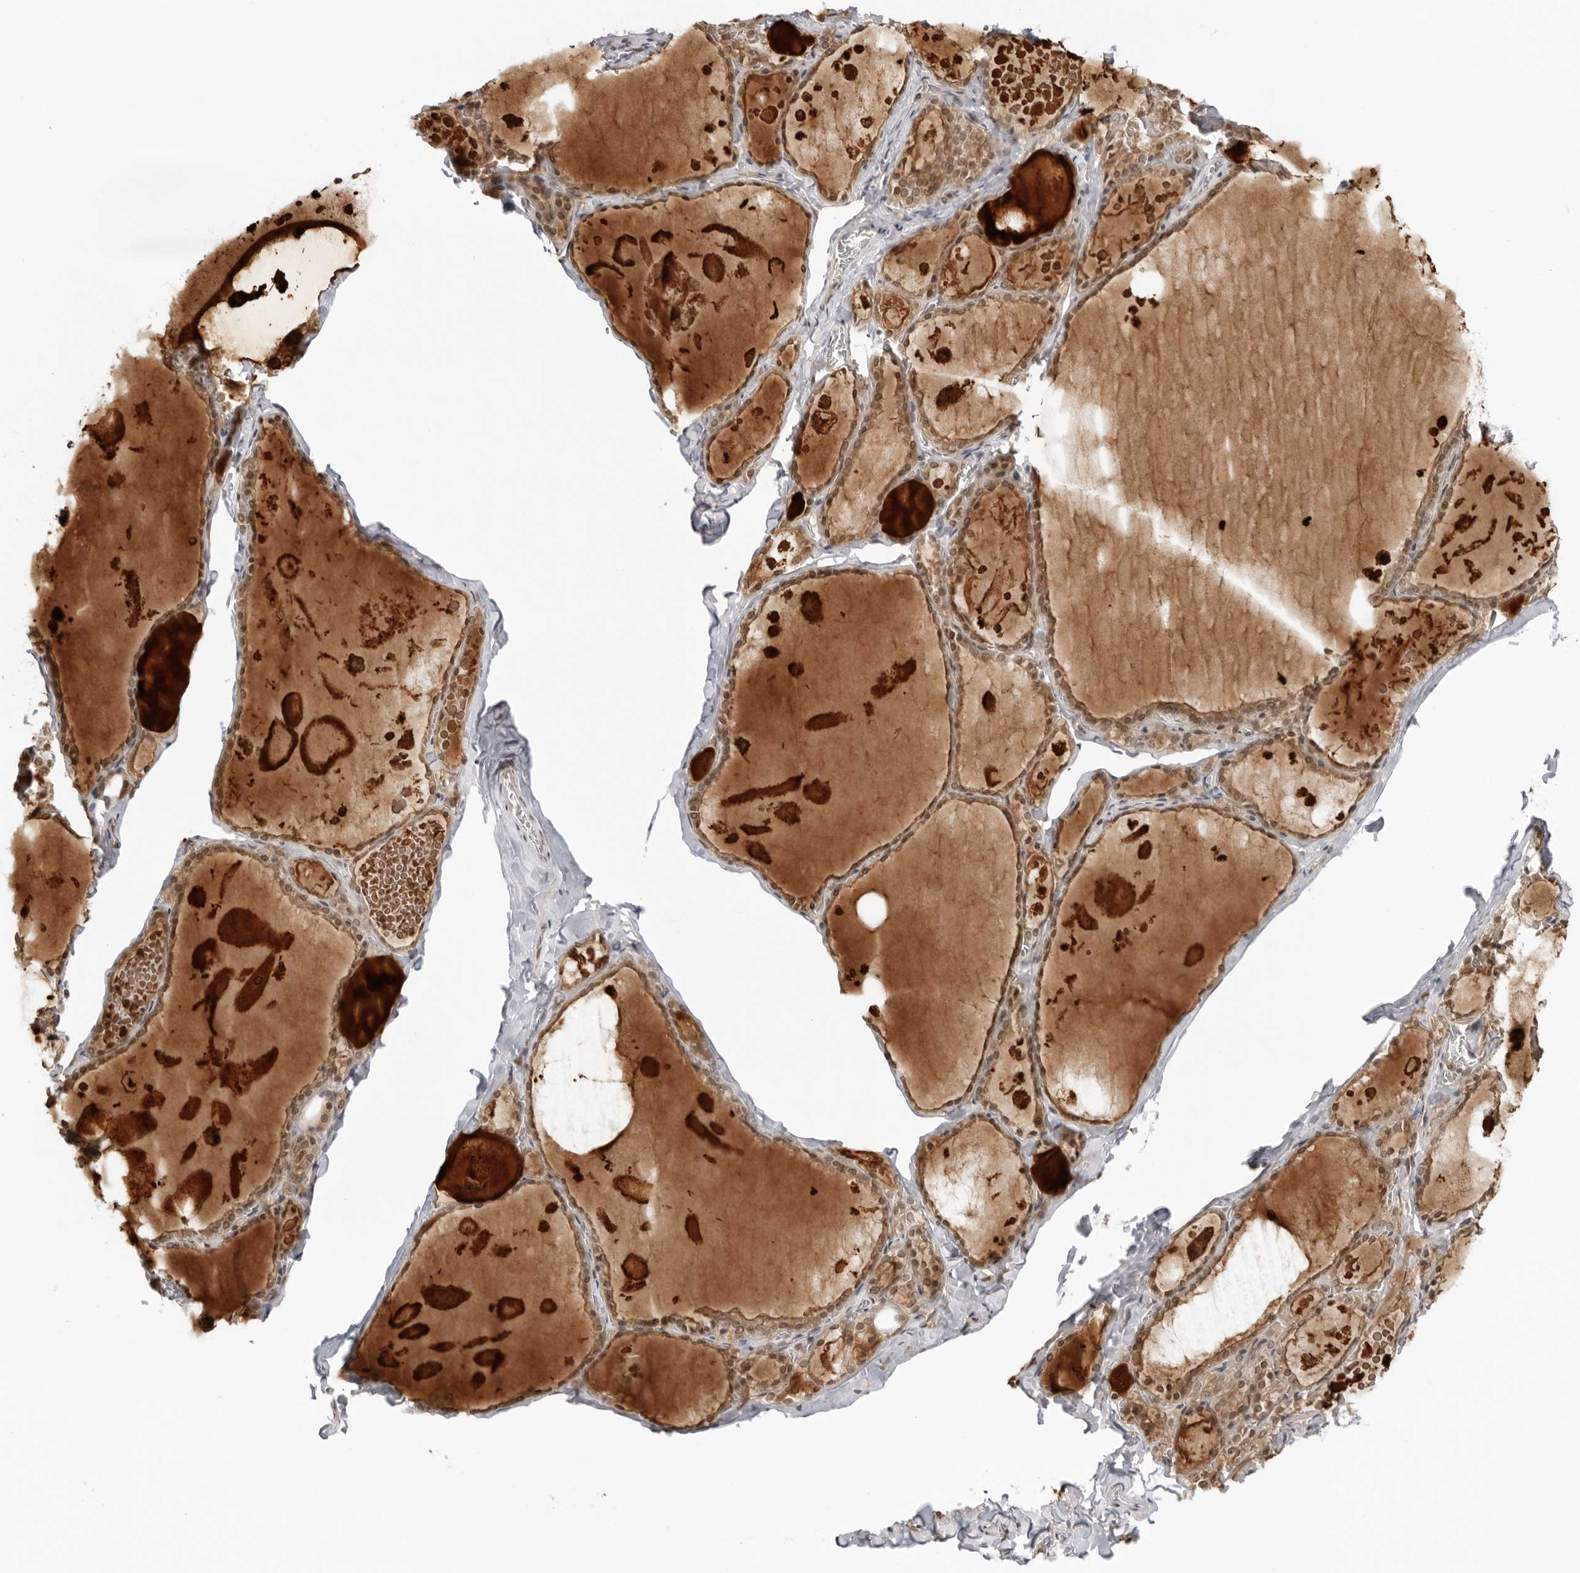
{"staining": {"intensity": "moderate", "quantity": ">75%", "location": "cytoplasmic/membranous"}, "tissue": "thyroid gland", "cell_type": "Glandular cells", "image_type": "normal", "snomed": [{"axis": "morphology", "description": "Normal tissue, NOS"}, {"axis": "topography", "description": "Thyroid gland"}], "caption": "Glandular cells reveal medium levels of moderate cytoplasmic/membranous positivity in approximately >75% of cells in unremarkable thyroid gland.", "gene": "PRRC2C", "patient": {"sex": "male", "age": 56}}